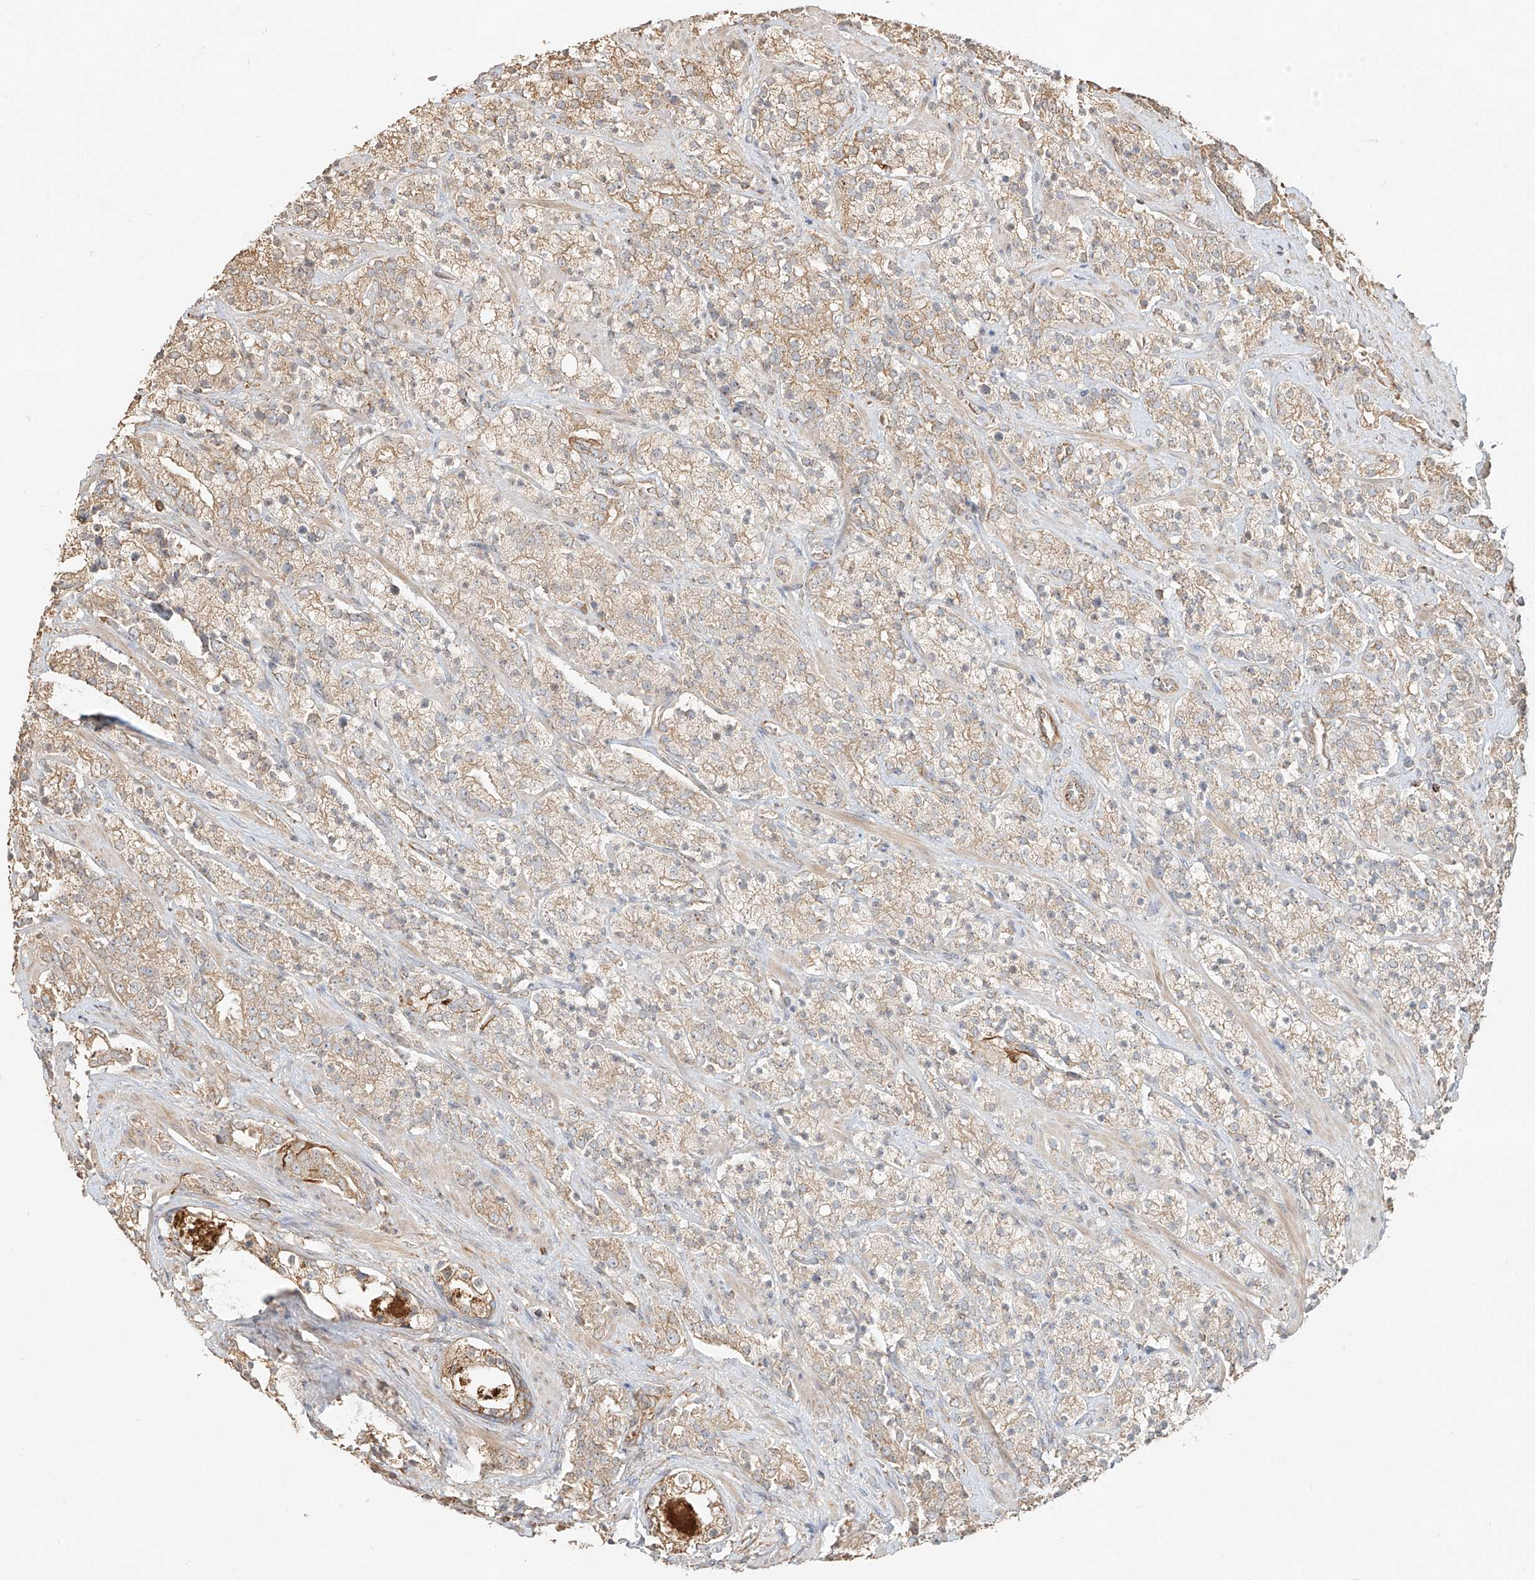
{"staining": {"intensity": "weak", "quantity": "25%-75%", "location": "cytoplasmic/membranous"}, "tissue": "prostate cancer", "cell_type": "Tumor cells", "image_type": "cancer", "snomed": [{"axis": "morphology", "description": "Adenocarcinoma, High grade"}, {"axis": "topography", "description": "Prostate"}], "caption": "Brown immunohistochemical staining in human prostate cancer shows weak cytoplasmic/membranous positivity in about 25%-75% of tumor cells. (brown staining indicates protein expression, while blue staining denotes nuclei).", "gene": "EFNB1", "patient": {"sex": "male", "age": 71}}